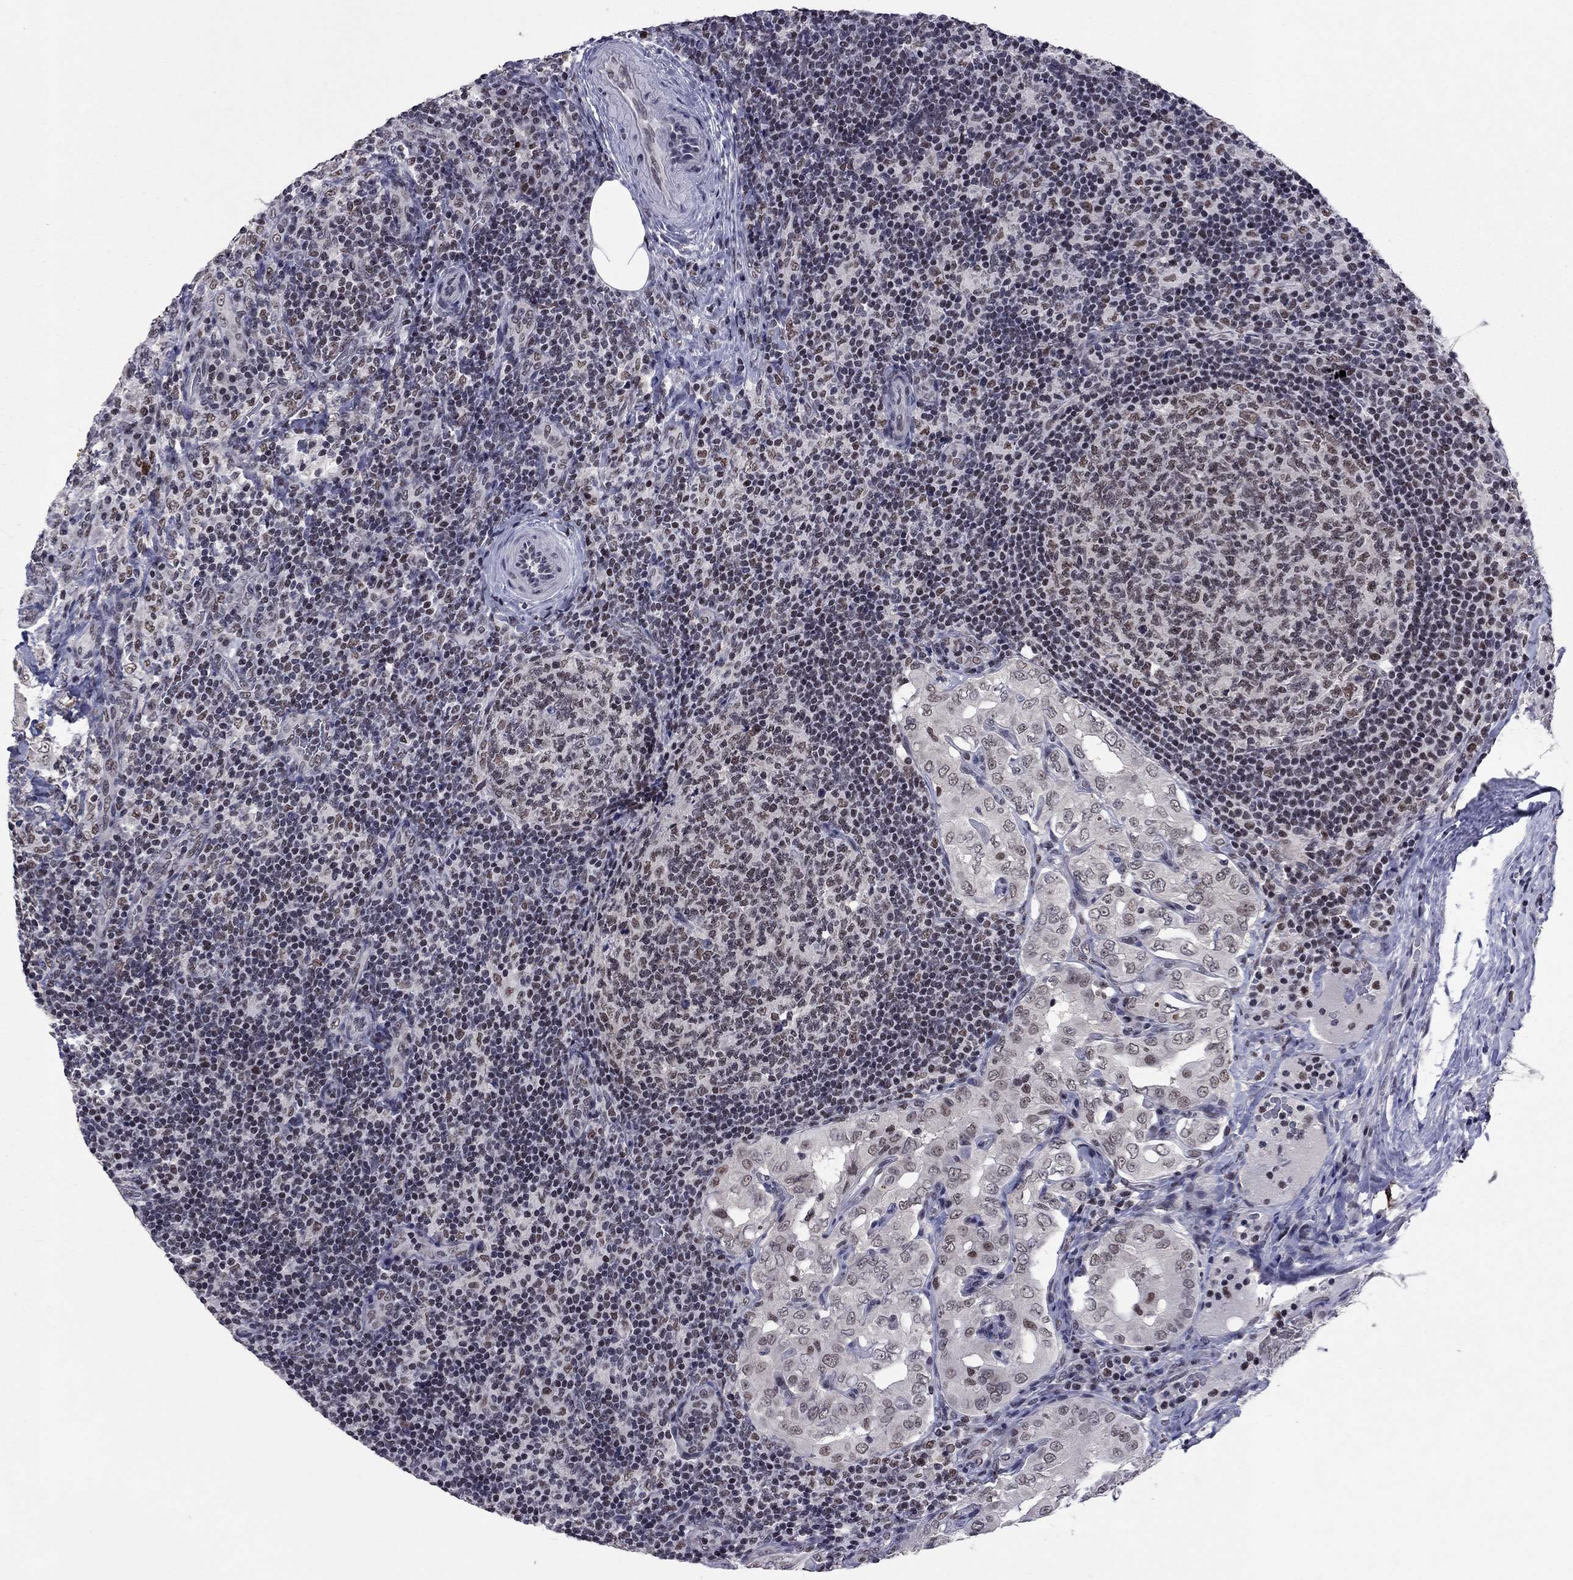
{"staining": {"intensity": "weak", "quantity": "<25%", "location": "nuclear"}, "tissue": "thyroid cancer", "cell_type": "Tumor cells", "image_type": "cancer", "snomed": [{"axis": "morphology", "description": "Papillary adenocarcinoma, NOS"}, {"axis": "topography", "description": "Thyroid gland"}], "caption": "This is an immunohistochemistry (IHC) histopathology image of papillary adenocarcinoma (thyroid). There is no staining in tumor cells.", "gene": "TAF9", "patient": {"sex": "male", "age": 61}}